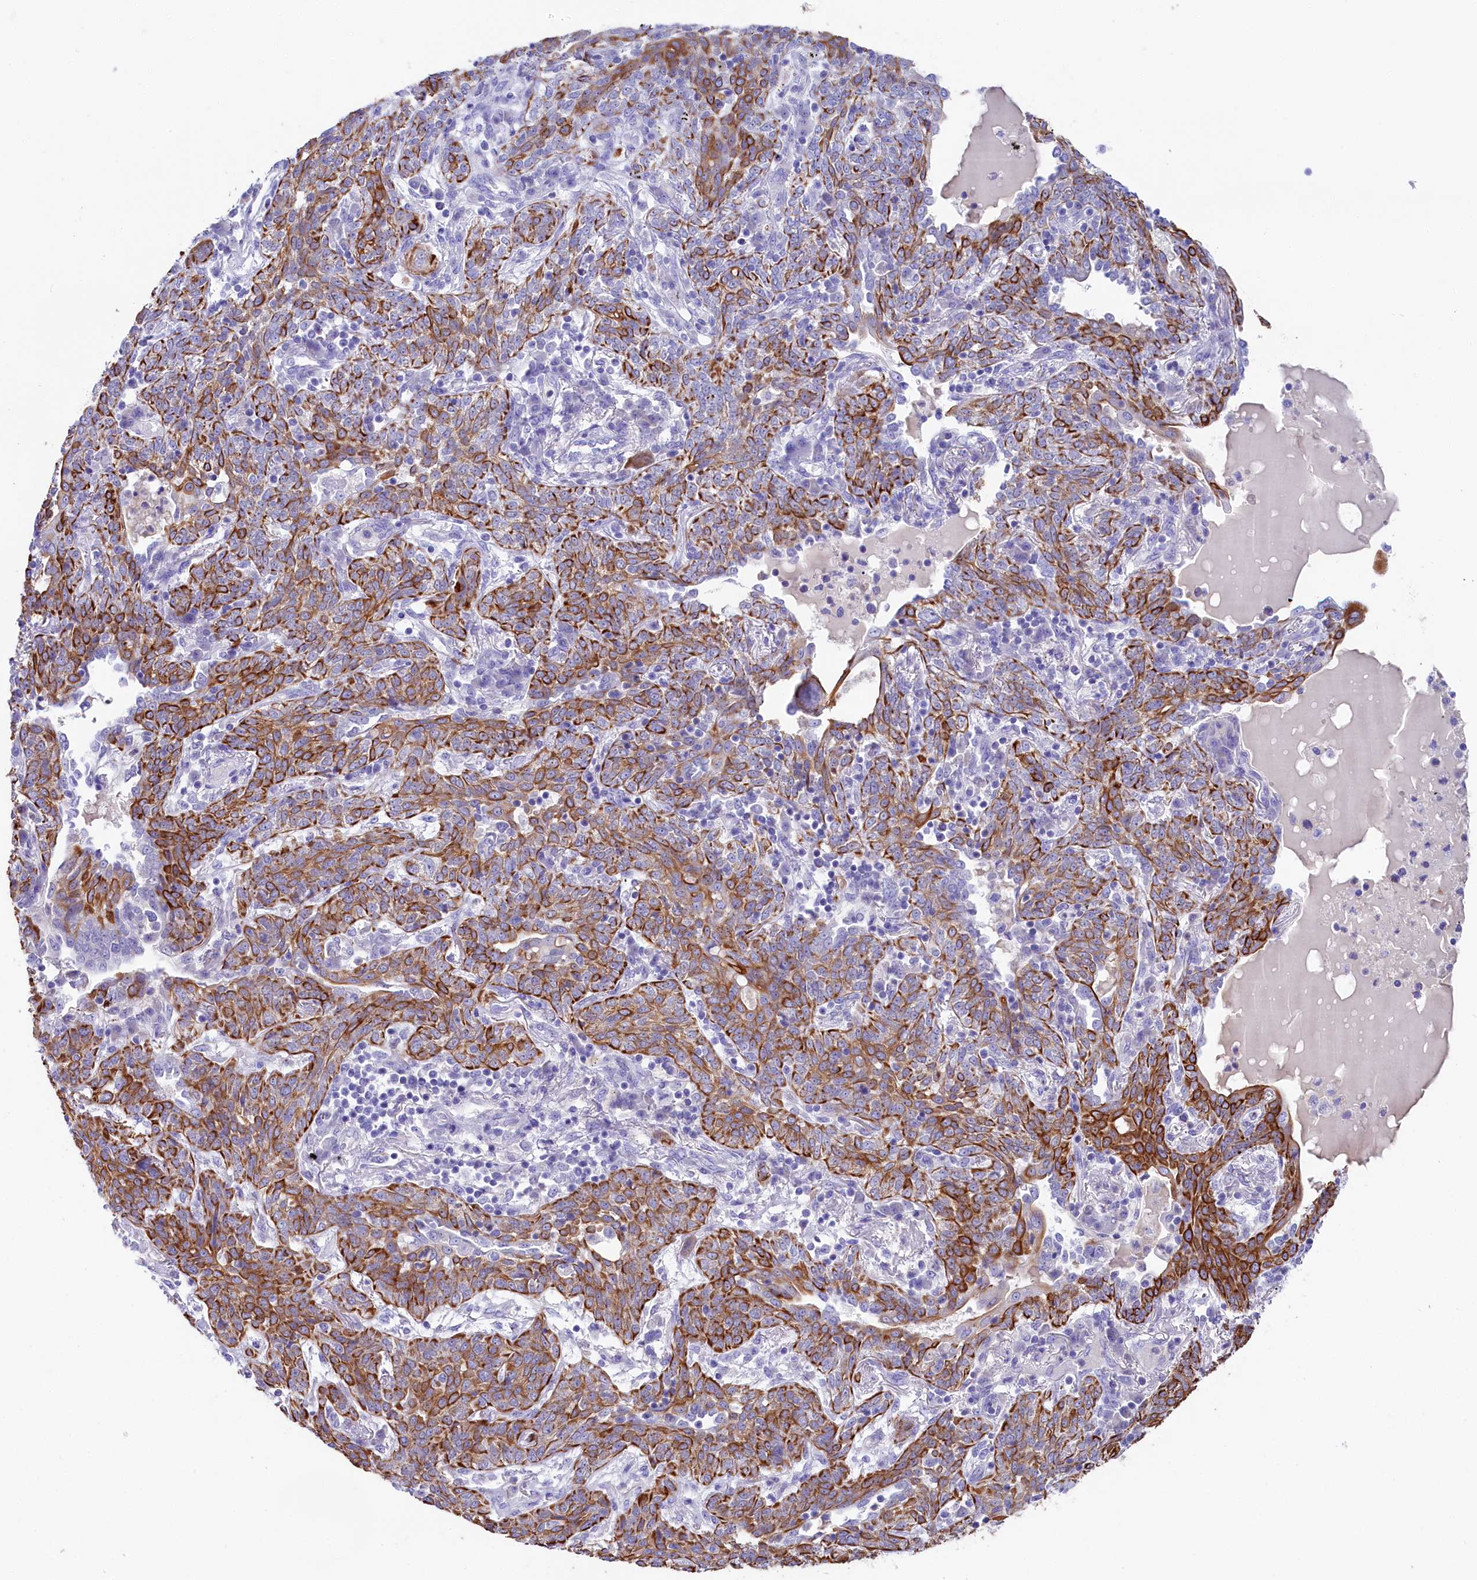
{"staining": {"intensity": "strong", "quantity": ">75%", "location": "cytoplasmic/membranous"}, "tissue": "lung cancer", "cell_type": "Tumor cells", "image_type": "cancer", "snomed": [{"axis": "morphology", "description": "Squamous cell carcinoma, NOS"}, {"axis": "topography", "description": "Lung"}], "caption": "Protein staining of lung cancer (squamous cell carcinoma) tissue shows strong cytoplasmic/membranous expression in approximately >75% of tumor cells. (IHC, brightfield microscopy, high magnification).", "gene": "SULT2A1", "patient": {"sex": "female", "age": 70}}